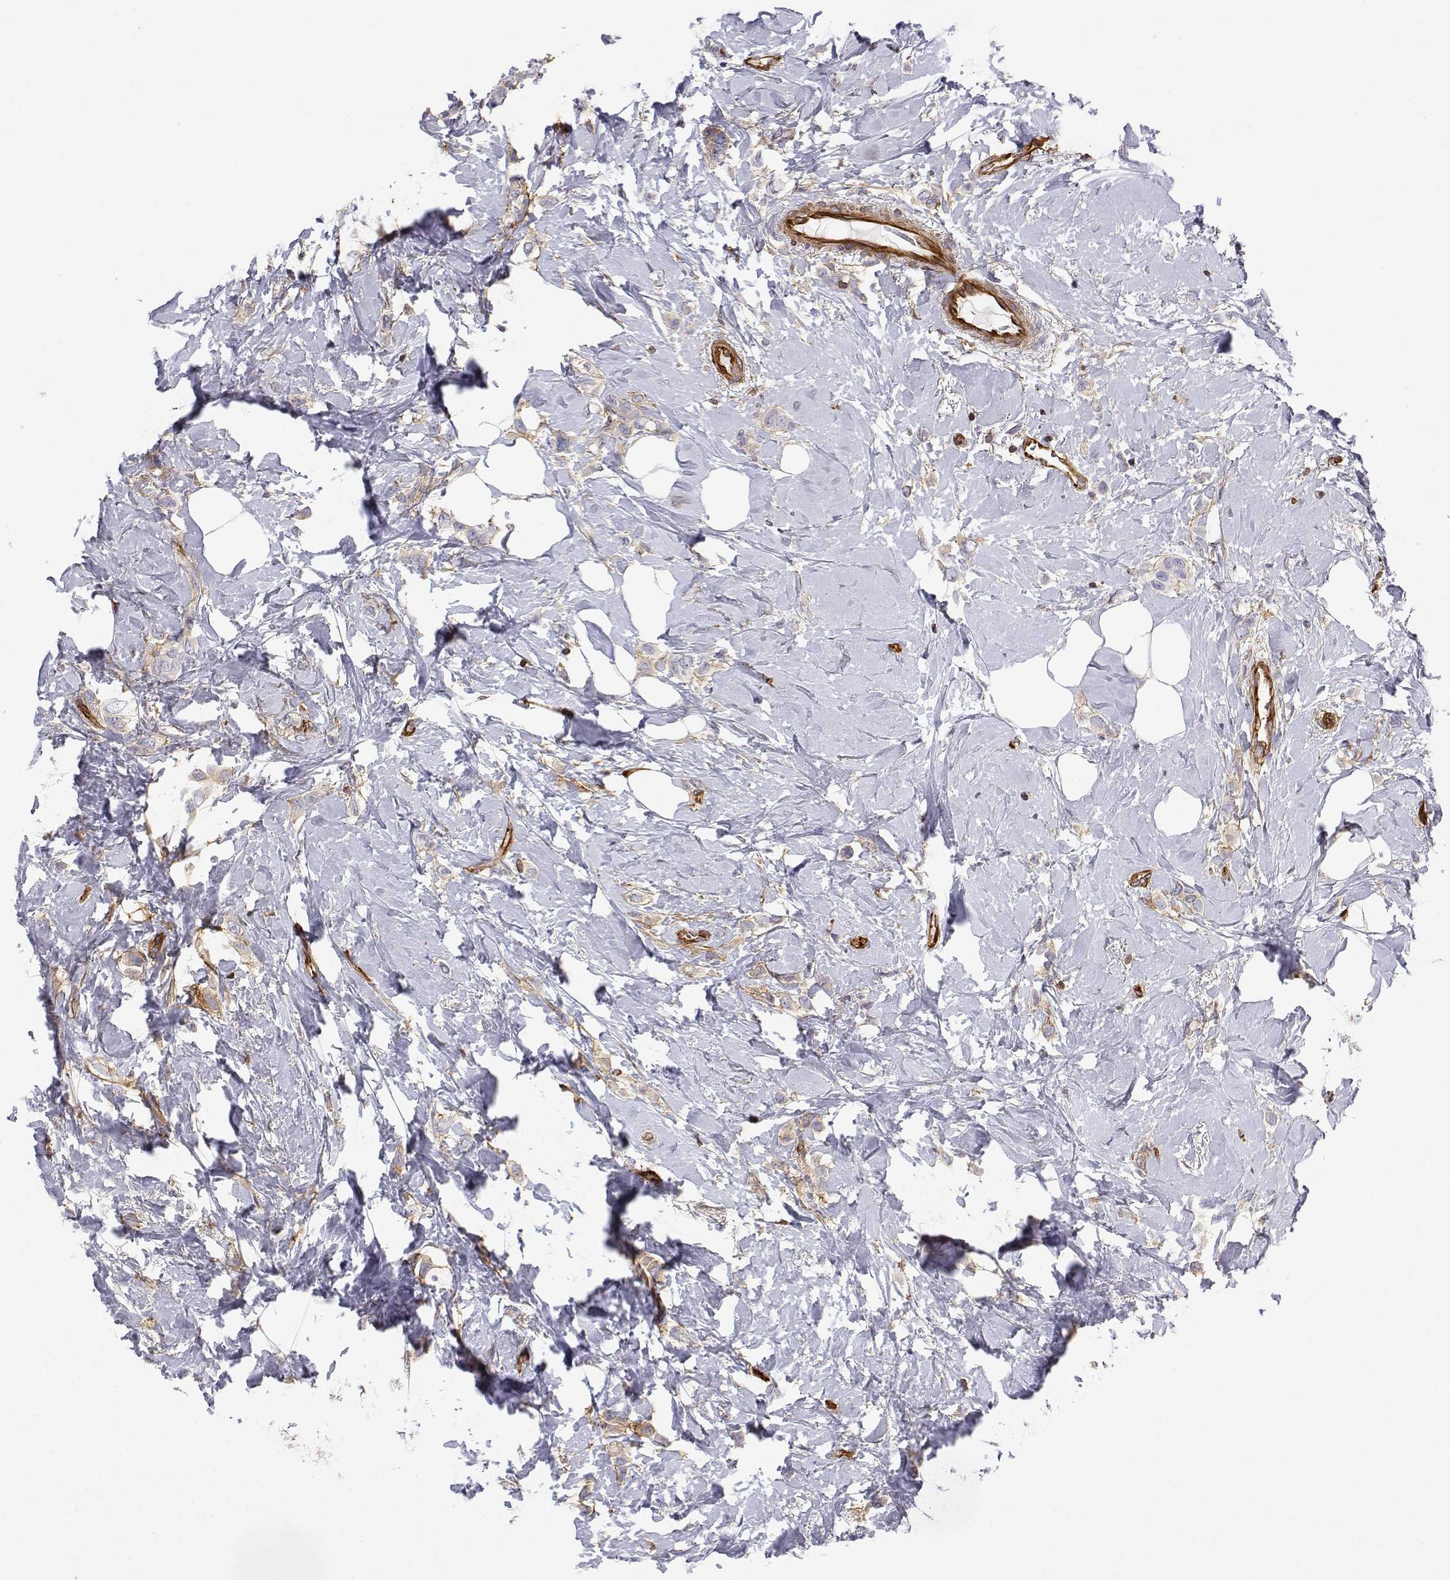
{"staining": {"intensity": "negative", "quantity": "none", "location": "none"}, "tissue": "breast cancer", "cell_type": "Tumor cells", "image_type": "cancer", "snomed": [{"axis": "morphology", "description": "Lobular carcinoma"}, {"axis": "topography", "description": "Breast"}], "caption": "This is a photomicrograph of immunohistochemistry staining of breast cancer (lobular carcinoma), which shows no positivity in tumor cells.", "gene": "MYH9", "patient": {"sex": "female", "age": 66}}